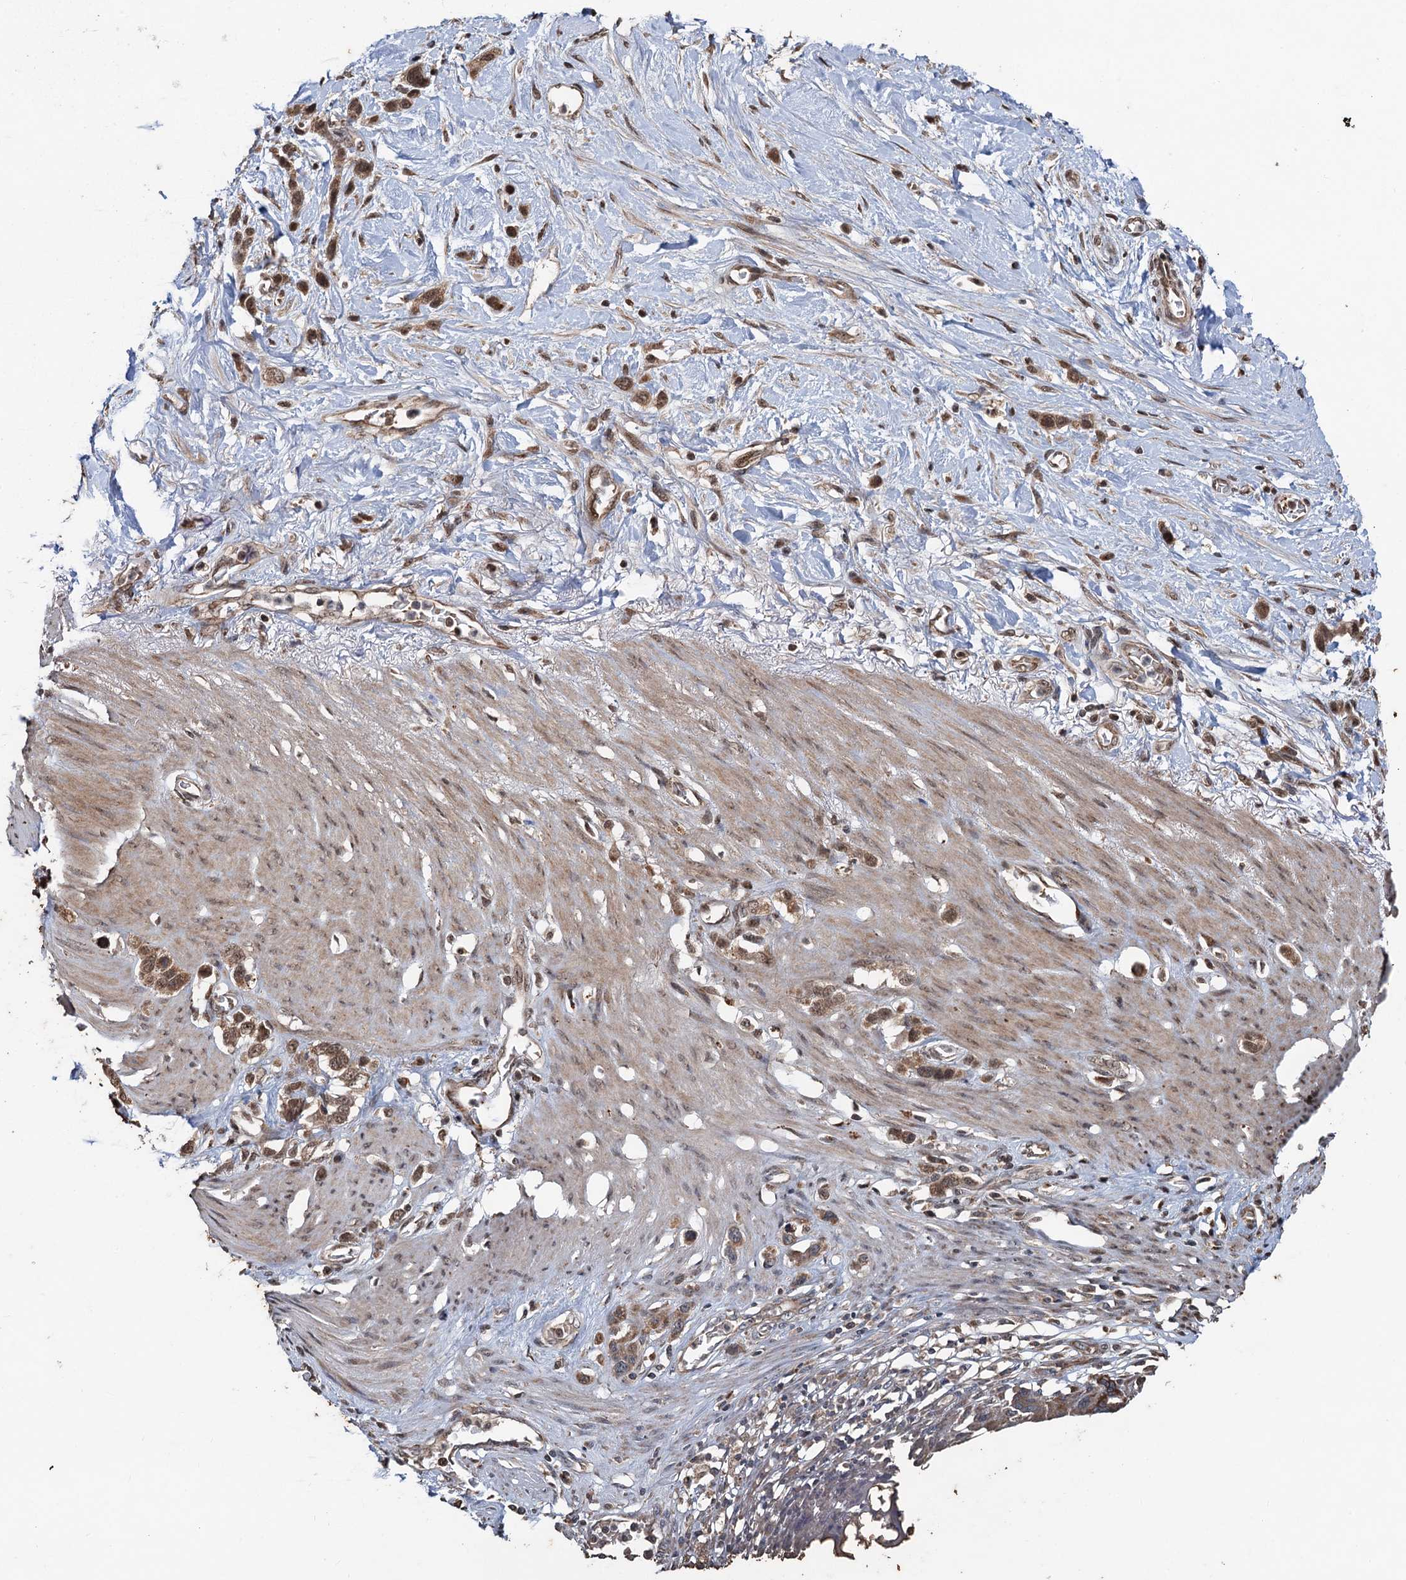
{"staining": {"intensity": "moderate", "quantity": ">75%", "location": "cytoplasmic/membranous,nuclear"}, "tissue": "stomach cancer", "cell_type": "Tumor cells", "image_type": "cancer", "snomed": [{"axis": "morphology", "description": "Adenocarcinoma, NOS"}, {"axis": "morphology", "description": "Adenocarcinoma, High grade"}, {"axis": "topography", "description": "Stomach, upper"}, {"axis": "topography", "description": "Stomach, lower"}], "caption": "Immunohistochemical staining of human adenocarcinoma (high-grade) (stomach) reveals moderate cytoplasmic/membranous and nuclear protein positivity in about >75% of tumor cells. The staining was performed using DAB to visualize the protein expression in brown, while the nuclei were stained in blue with hematoxylin (Magnification: 20x).", "gene": "REP15", "patient": {"sex": "female", "age": 65}}